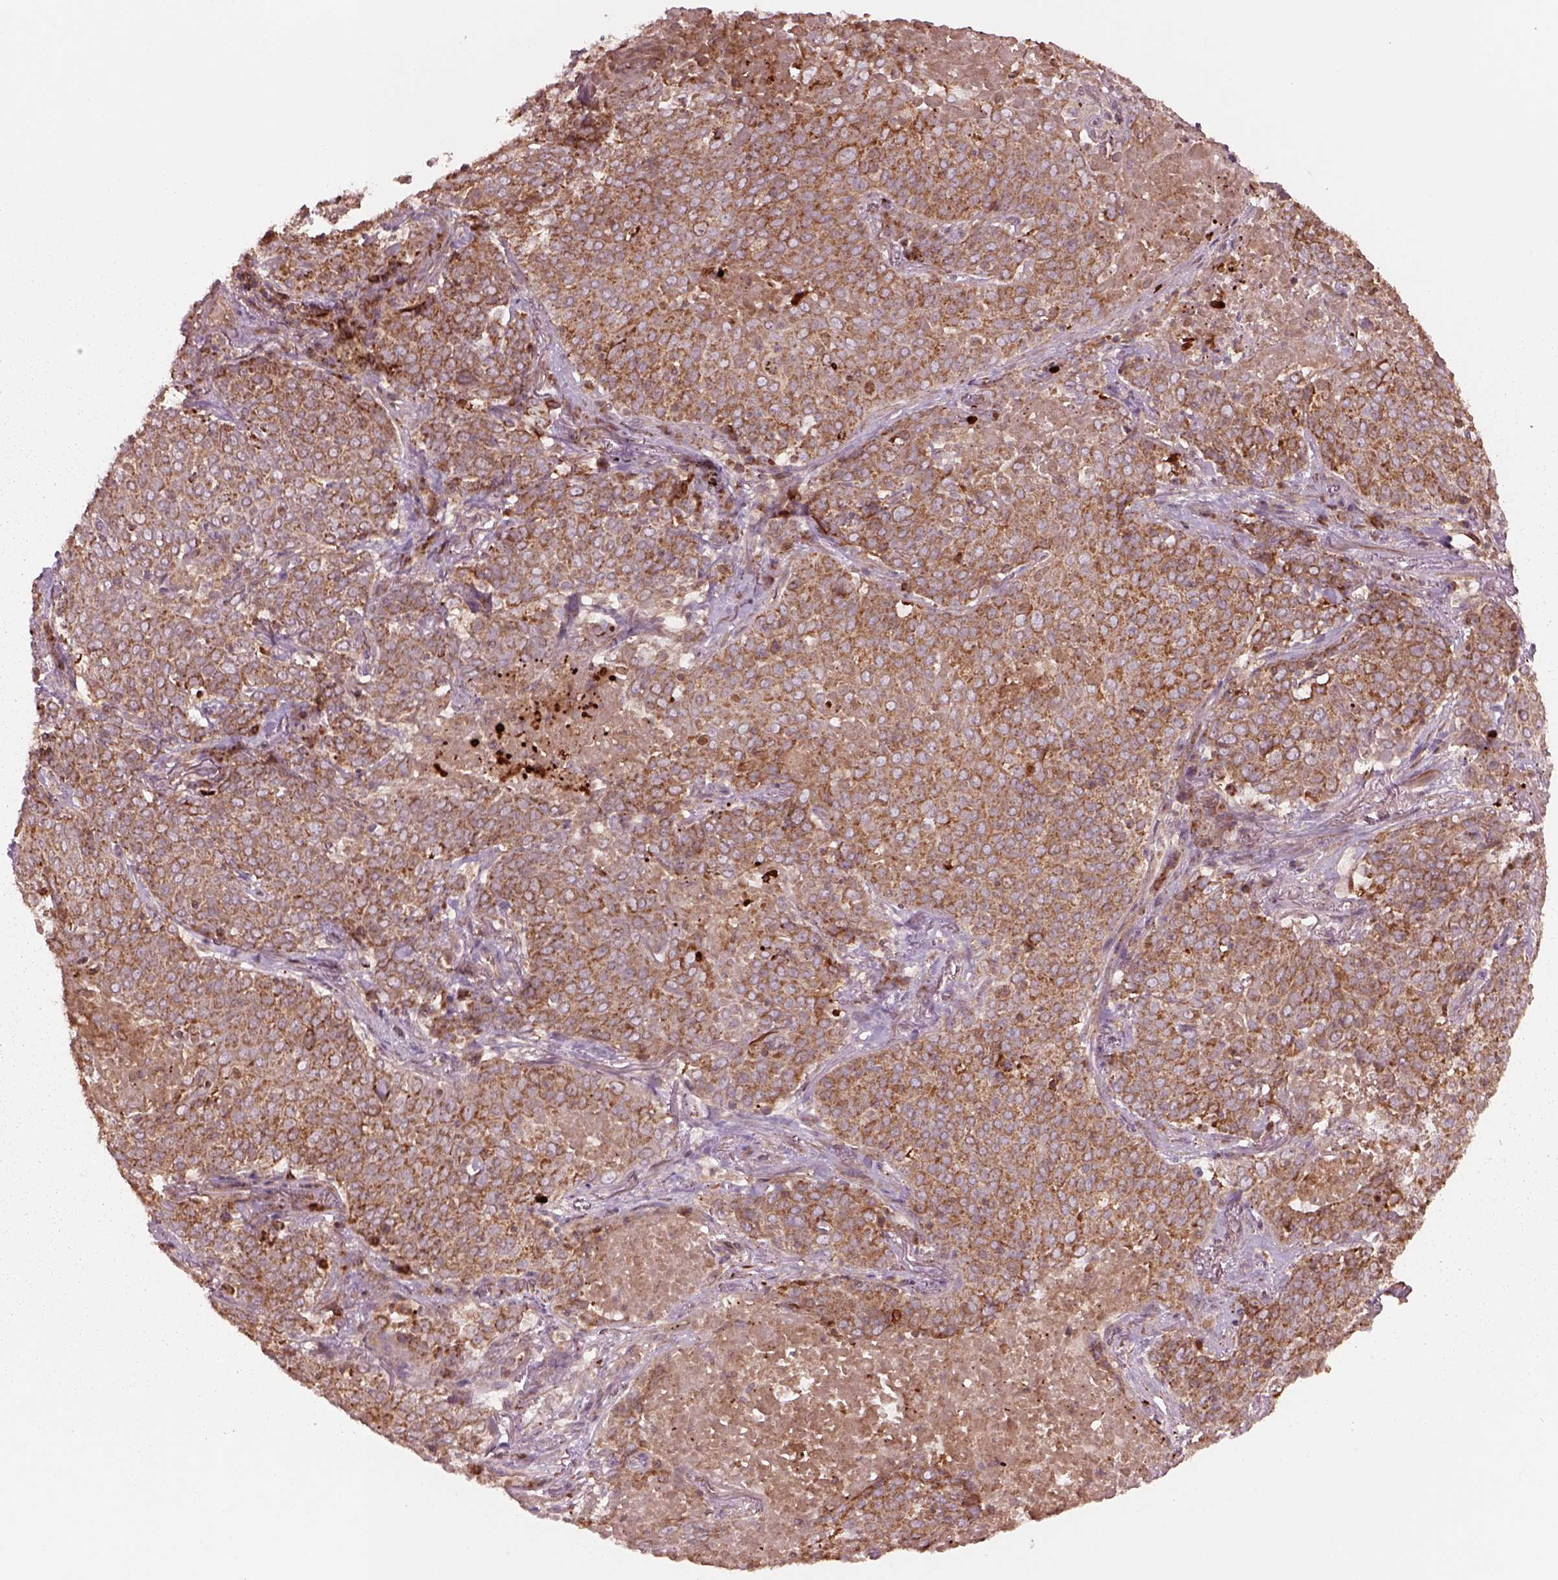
{"staining": {"intensity": "moderate", "quantity": ">75%", "location": "cytoplasmic/membranous"}, "tissue": "lung cancer", "cell_type": "Tumor cells", "image_type": "cancer", "snomed": [{"axis": "morphology", "description": "Squamous cell carcinoma, NOS"}, {"axis": "topography", "description": "Lung"}], "caption": "Lung cancer (squamous cell carcinoma) stained with DAB (3,3'-diaminobenzidine) IHC exhibits medium levels of moderate cytoplasmic/membranous staining in about >75% of tumor cells.", "gene": "SLC25A5", "patient": {"sex": "male", "age": 82}}